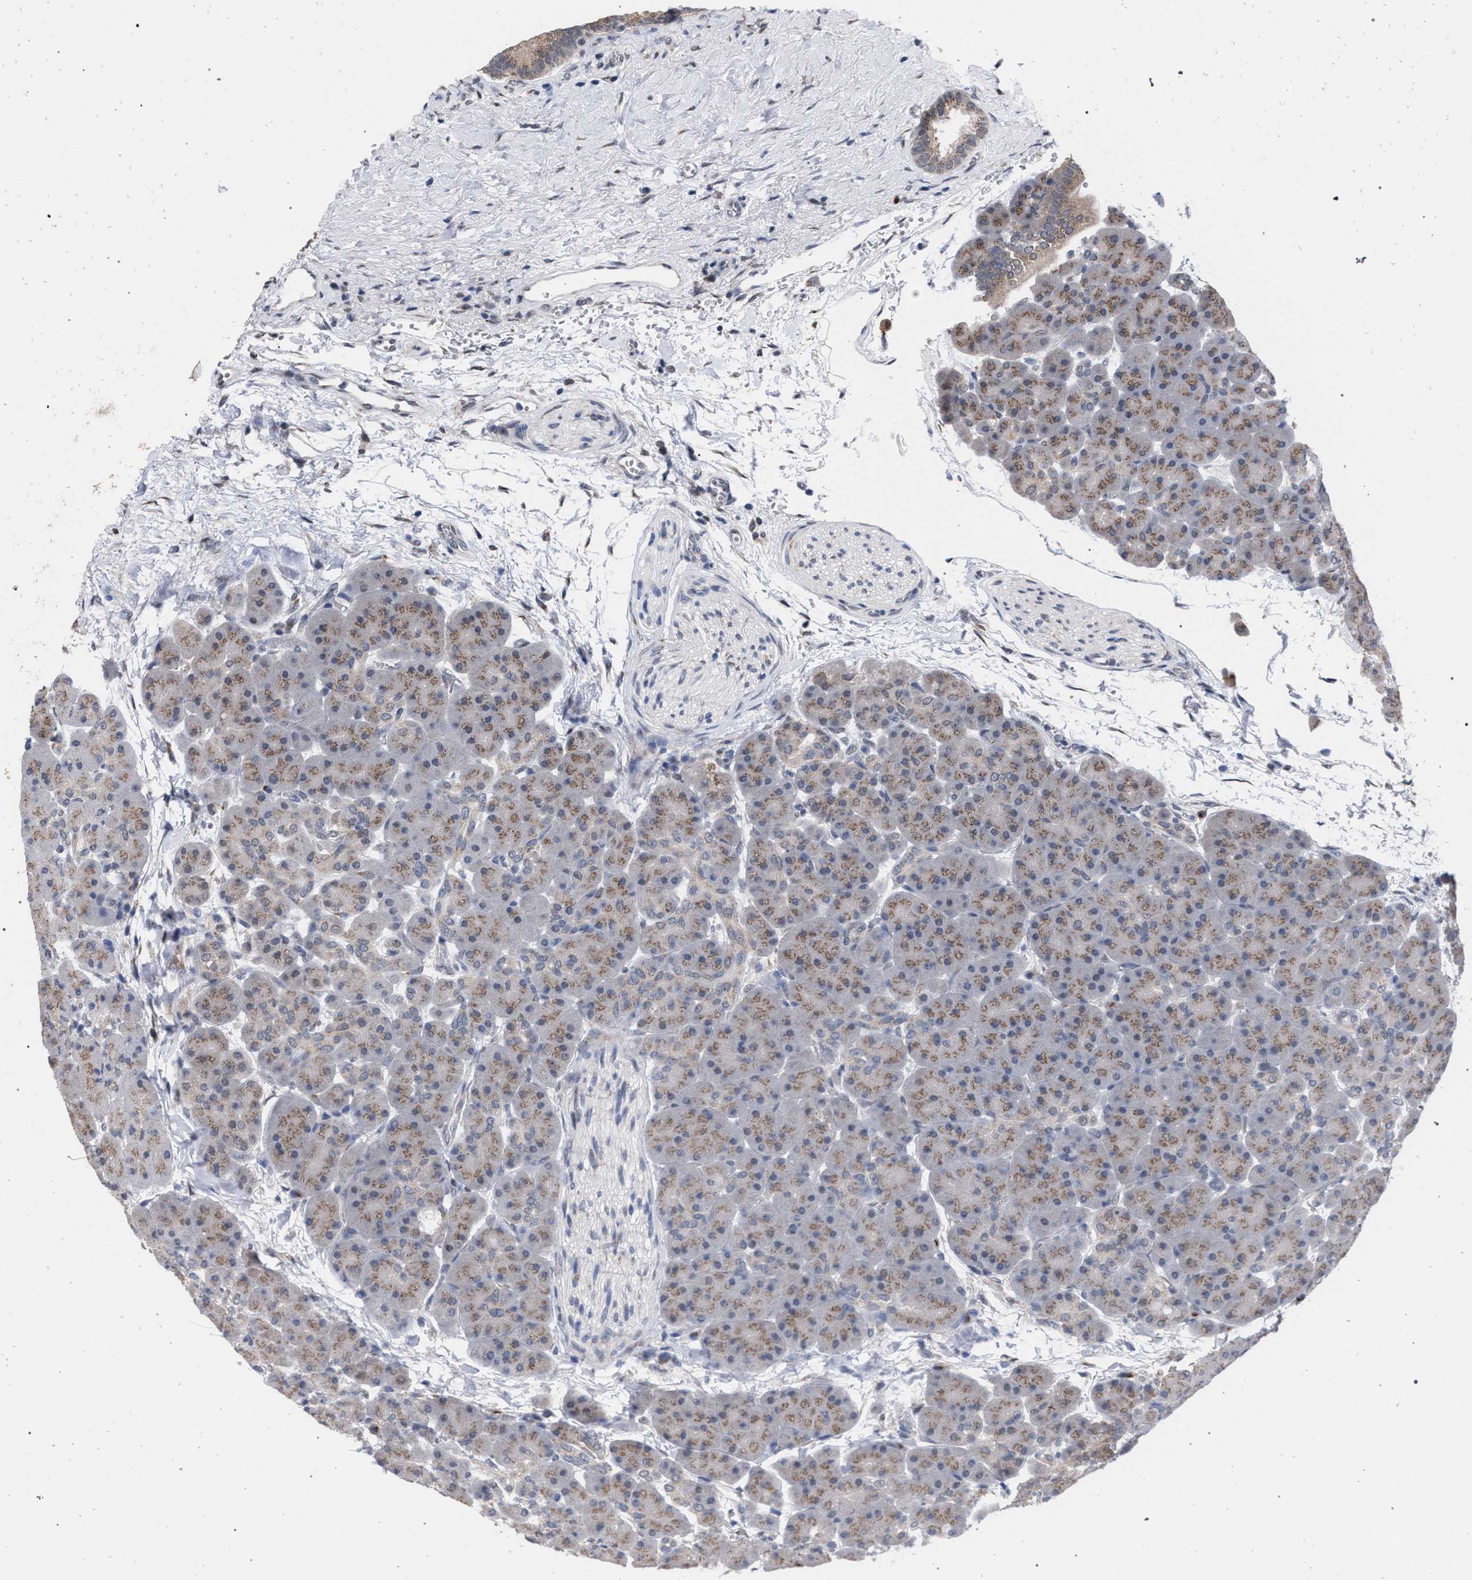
{"staining": {"intensity": "weak", "quantity": ">75%", "location": "cytoplasmic/membranous"}, "tissue": "pancreas", "cell_type": "Exocrine glandular cells", "image_type": "normal", "snomed": [{"axis": "morphology", "description": "Normal tissue, NOS"}, {"axis": "topography", "description": "Pancreas"}], "caption": "Protein staining of benign pancreas displays weak cytoplasmic/membranous positivity in about >75% of exocrine glandular cells. The staining was performed using DAB (3,3'-diaminobenzidine) to visualize the protein expression in brown, while the nuclei were stained in blue with hematoxylin (Magnification: 20x).", "gene": "GOLGA2", "patient": {"sex": "male", "age": 66}}